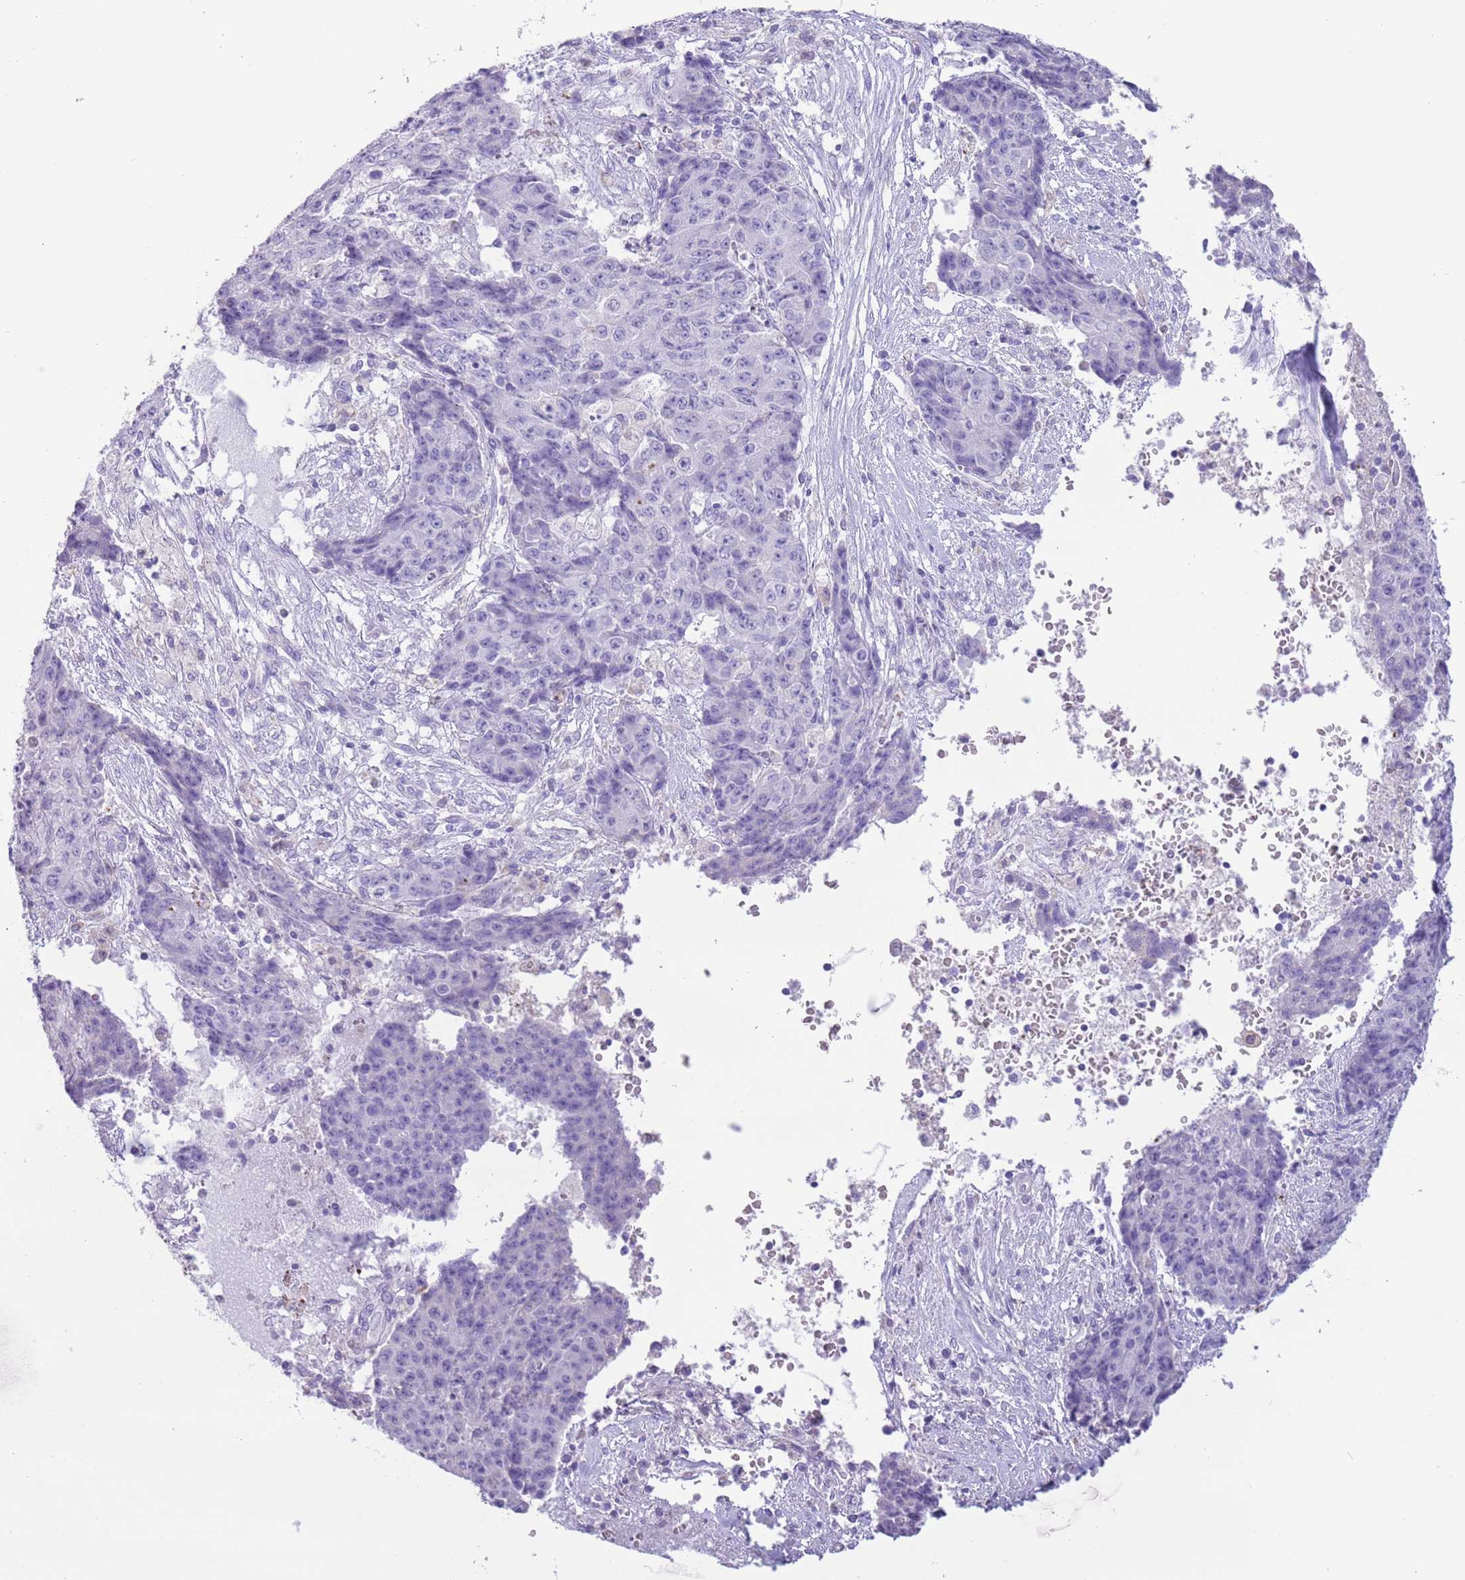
{"staining": {"intensity": "negative", "quantity": "none", "location": "none"}, "tissue": "ovarian cancer", "cell_type": "Tumor cells", "image_type": "cancer", "snomed": [{"axis": "morphology", "description": "Carcinoma, endometroid"}, {"axis": "topography", "description": "Ovary"}], "caption": "Photomicrograph shows no protein positivity in tumor cells of ovarian endometroid carcinoma tissue. (Stains: DAB IHC with hematoxylin counter stain, Microscopy: brightfield microscopy at high magnification).", "gene": "ZNF697", "patient": {"sex": "female", "age": 42}}